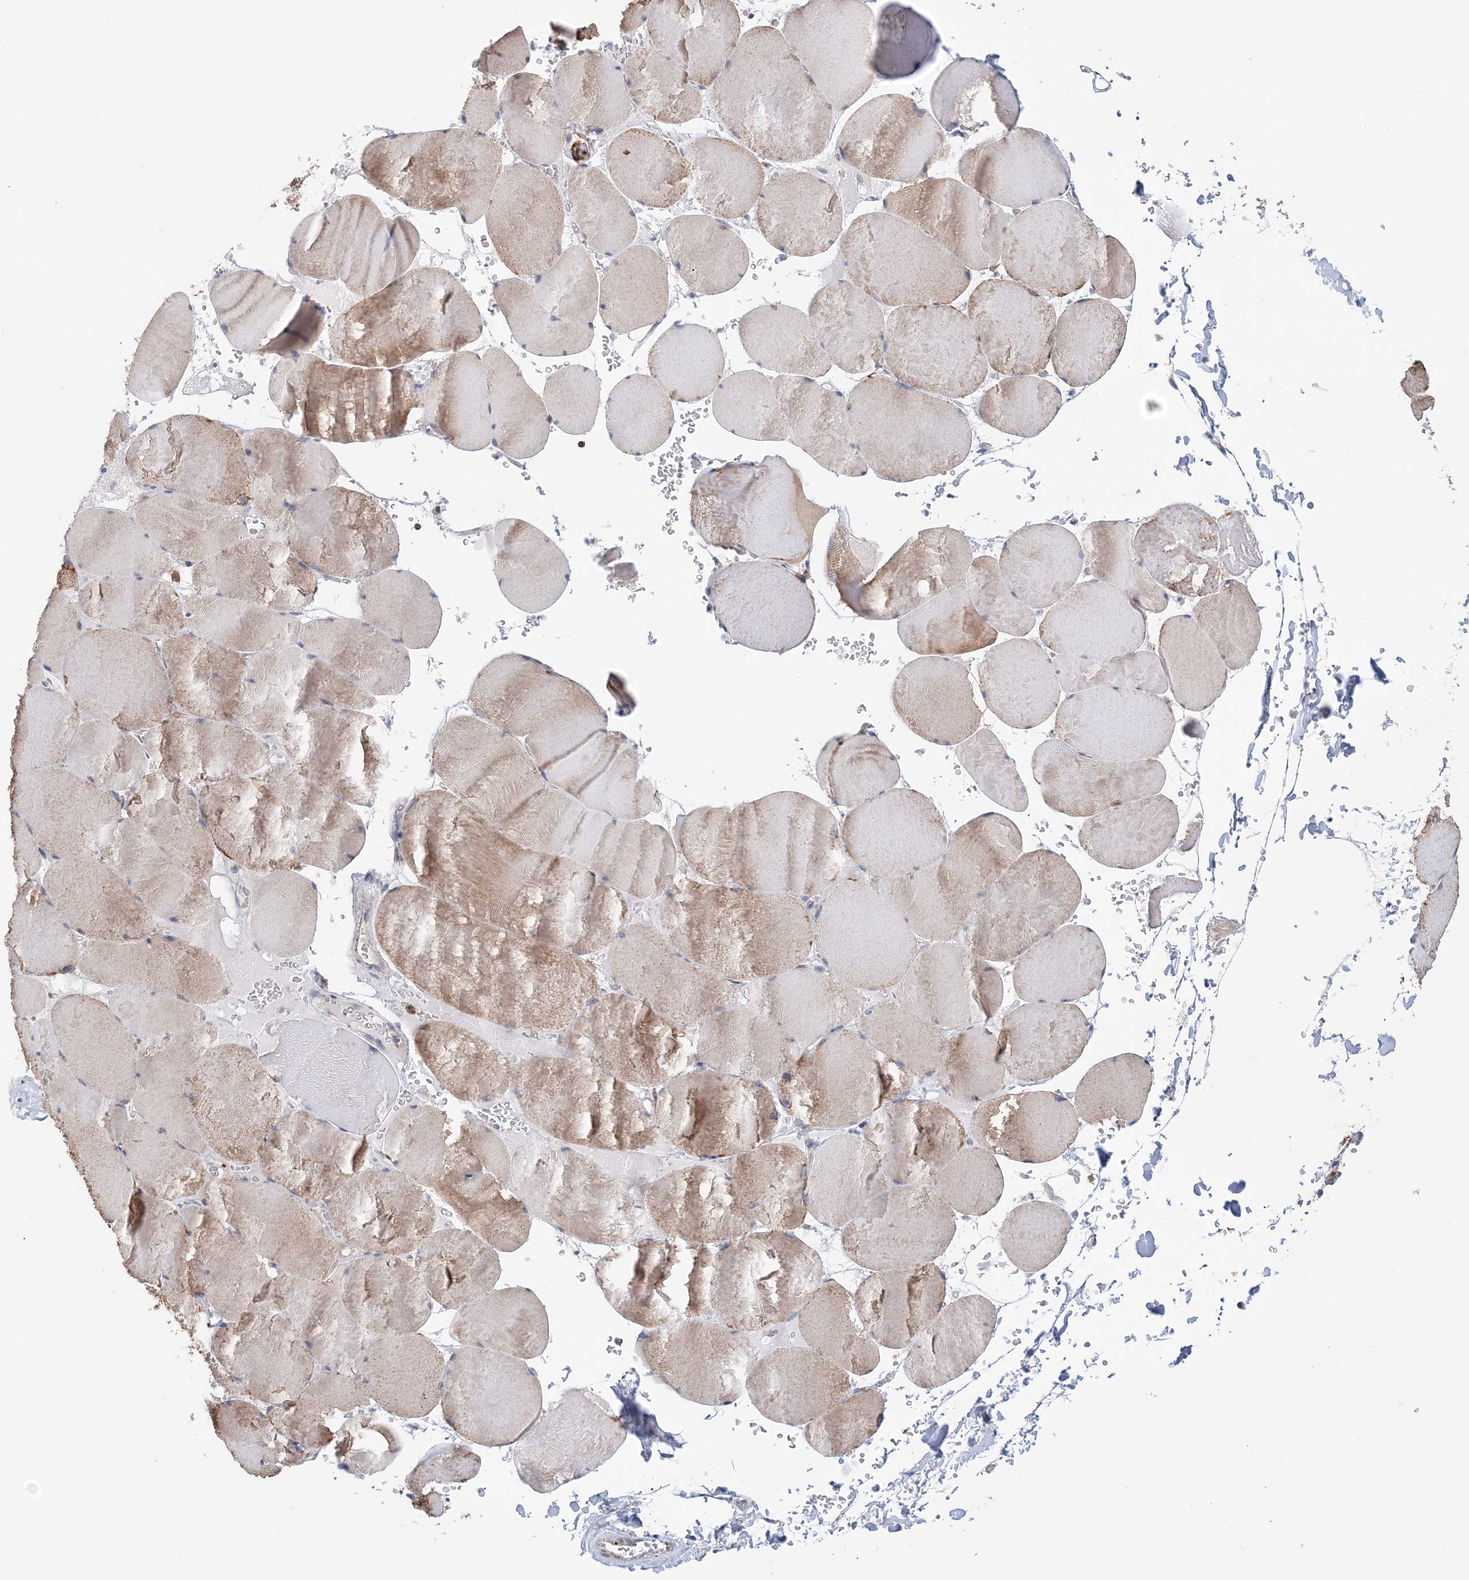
{"staining": {"intensity": "moderate", "quantity": "25%-75%", "location": "cytoplasmic/membranous"}, "tissue": "skeletal muscle", "cell_type": "Myocytes", "image_type": "normal", "snomed": [{"axis": "morphology", "description": "Normal tissue, NOS"}, {"axis": "topography", "description": "Skeletal muscle"}, {"axis": "topography", "description": "Head-Neck"}], "caption": "Immunohistochemical staining of normal skeletal muscle shows 25%-75% levels of moderate cytoplasmic/membranous protein positivity in approximately 25%-75% of myocytes.", "gene": "TTC32", "patient": {"sex": "male", "age": 66}}